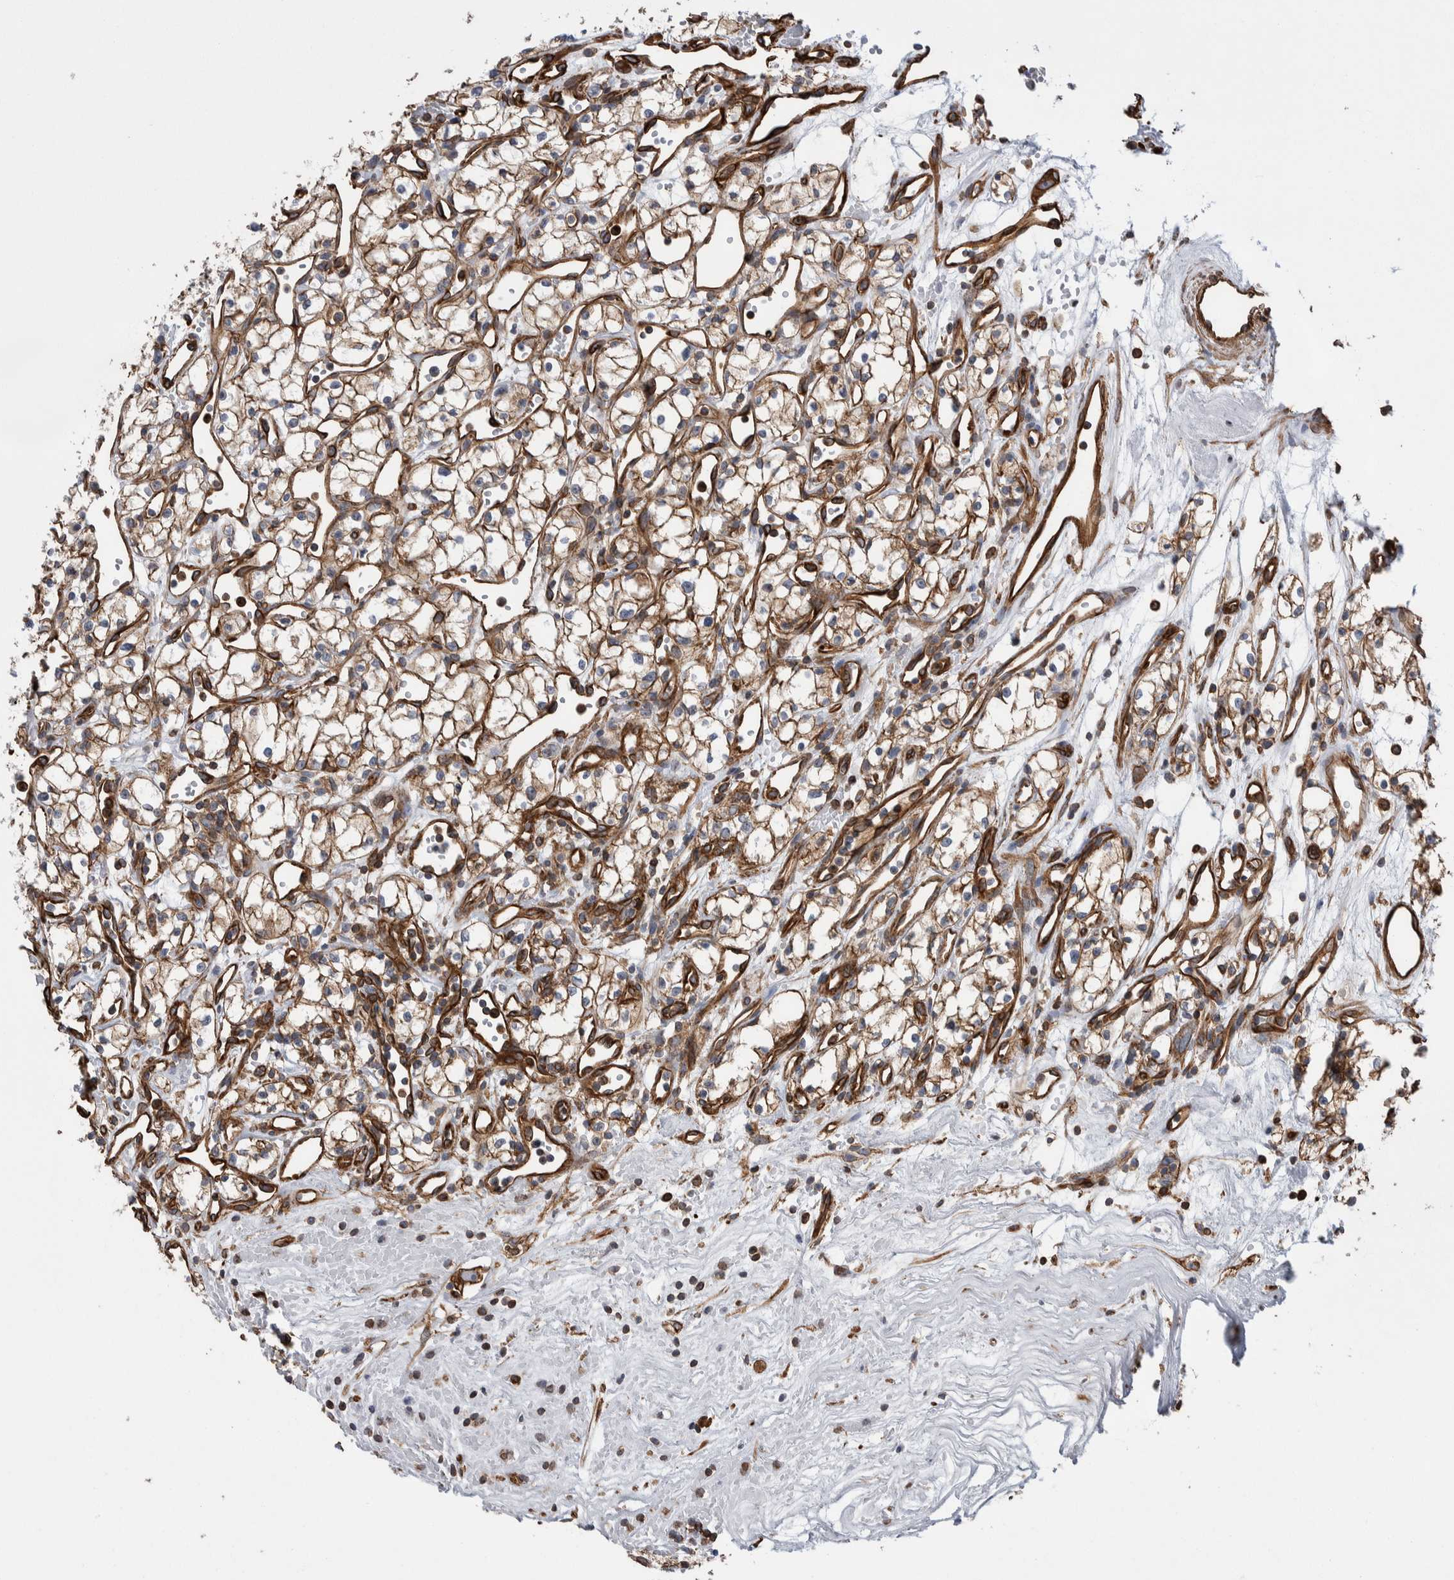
{"staining": {"intensity": "strong", "quantity": ">75%", "location": "cytoplasmic/membranous"}, "tissue": "renal cancer", "cell_type": "Tumor cells", "image_type": "cancer", "snomed": [{"axis": "morphology", "description": "Adenocarcinoma, NOS"}, {"axis": "topography", "description": "Kidney"}], "caption": "Adenocarcinoma (renal) was stained to show a protein in brown. There is high levels of strong cytoplasmic/membranous staining in approximately >75% of tumor cells.", "gene": "KIF12", "patient": {"sex": "male", "age": 59}}